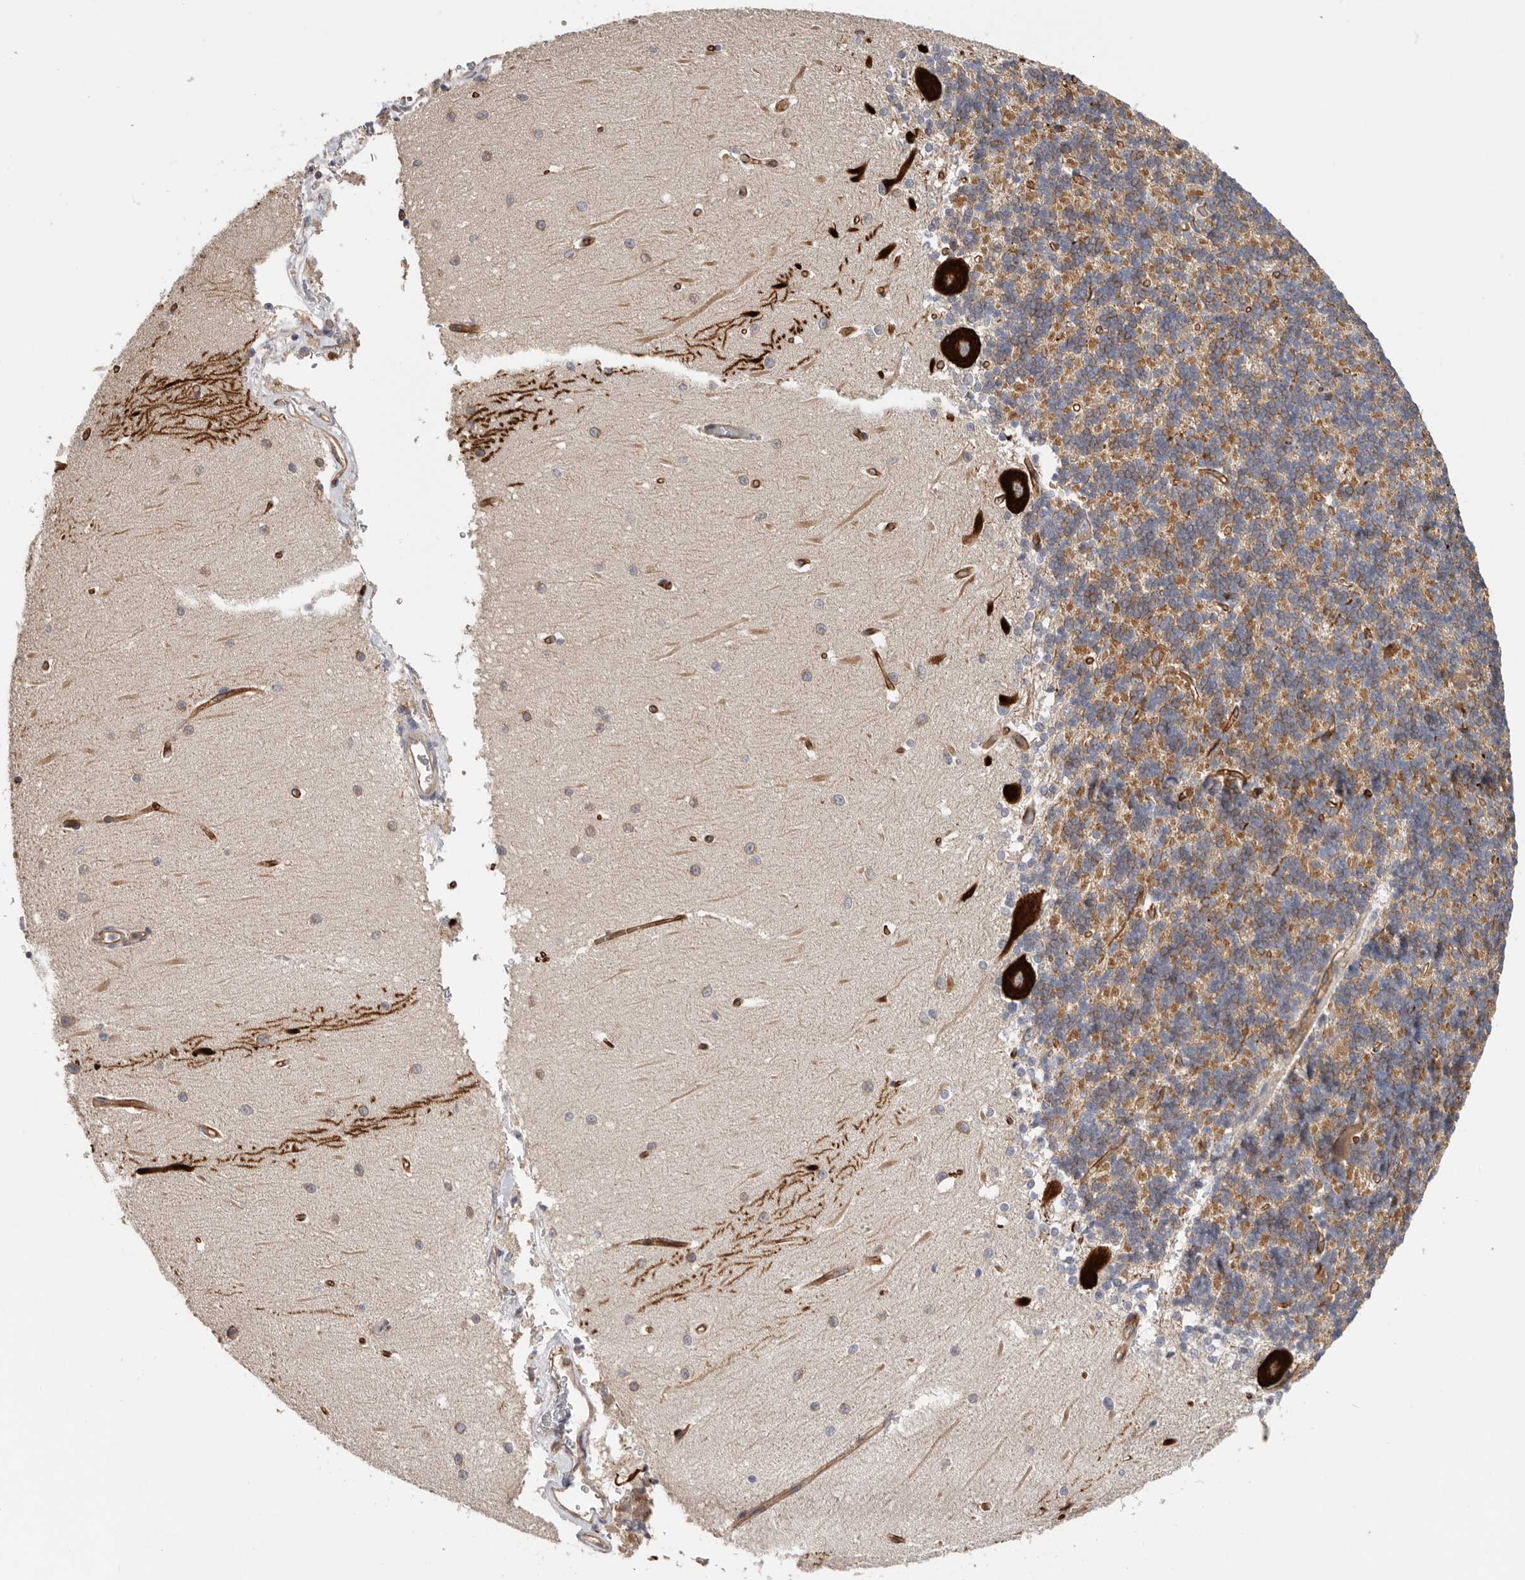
{"staining": {"intensity": "moderate", "quantity": "25%-75%", "location": "cytoplasmic/membranous"}, "tissue": "cerebellum", "cell_type": "Cells in granular layer", "image_type": "normal", "snomed": [{"axis": "morphology", "description": "Normal tissue, NOS"}, {"axis": "topography", "description": "Cerebellum"}], "caption": "Immunohistochemistry of unremarkable human cerebellum demonstrates medium levels of moderate cytoplasmic/membranous staining in about 25%-75% of cells in granular layer. The staining is performed using DAB brown chromogen to label protein expression. The nuclei are counter-stained blue using hematoxylin.", "gene": "TFRC", "patient": {"sex": "male", "age": 37}}